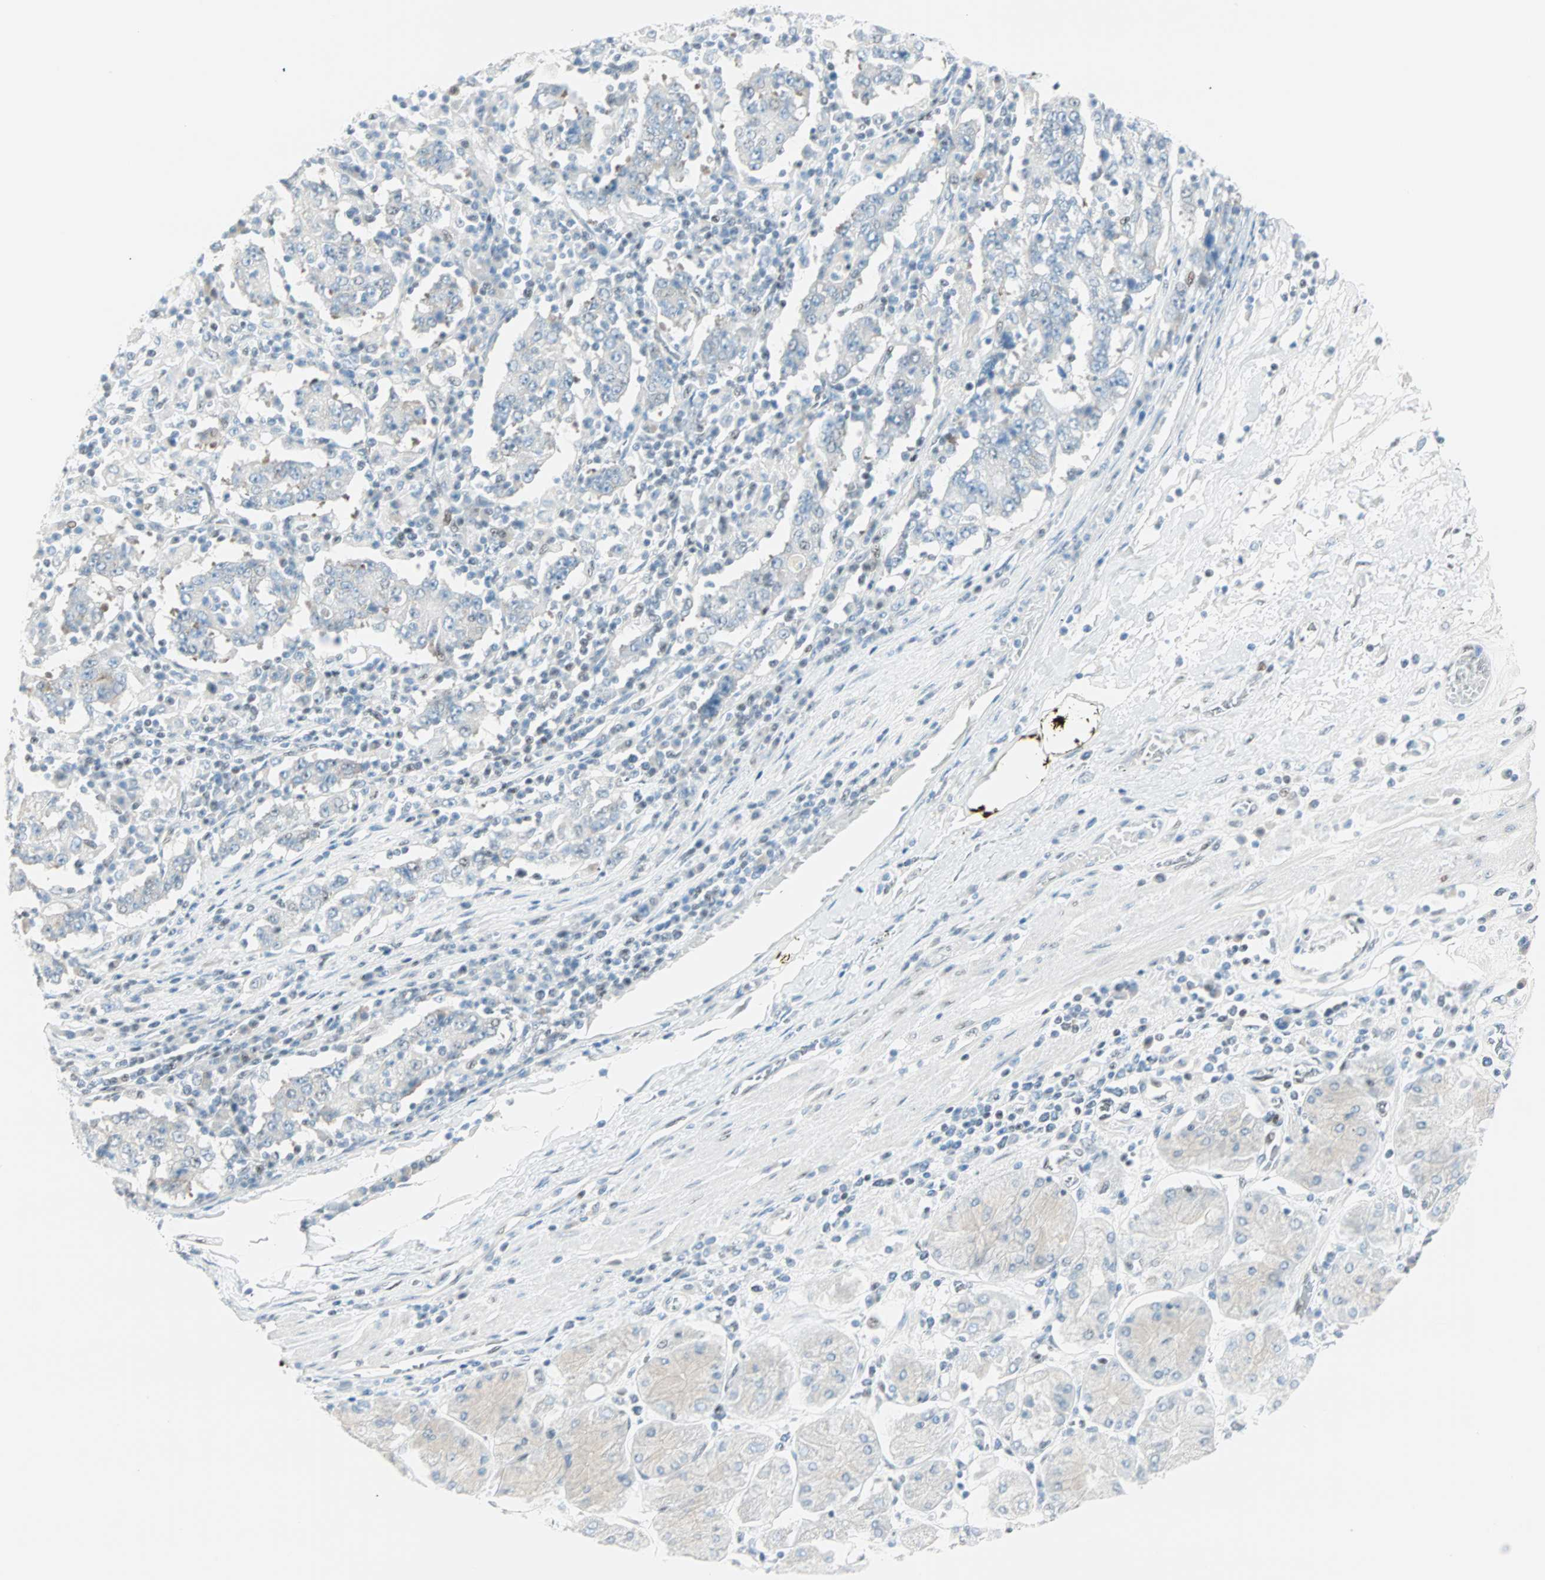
{"staining": {"intensity": "negative", "quantity": "none", "location": "none"}, "tissue": "stomach cancer", "cell_type": "Tumor cells", "image_type": "cancer", "snomed": [{"axis": "morphology", "description": "Normal tissue, NOS"}, {"axis": "morphology", "description": "Adenocarcinoma, NOS"}, {"axis": "topography", "description": "Stomach, upper"}, {"axis": "topography", "description": "Stomach"}], "caption": "Immunohistochemistry (IHC) image of human stomach adenocarcinoma stained for a protein (brown), which demonstrates no staining in tumor cells.", "gene": "PKNOX1", "patient": {"sex": "male", "age": 59}}